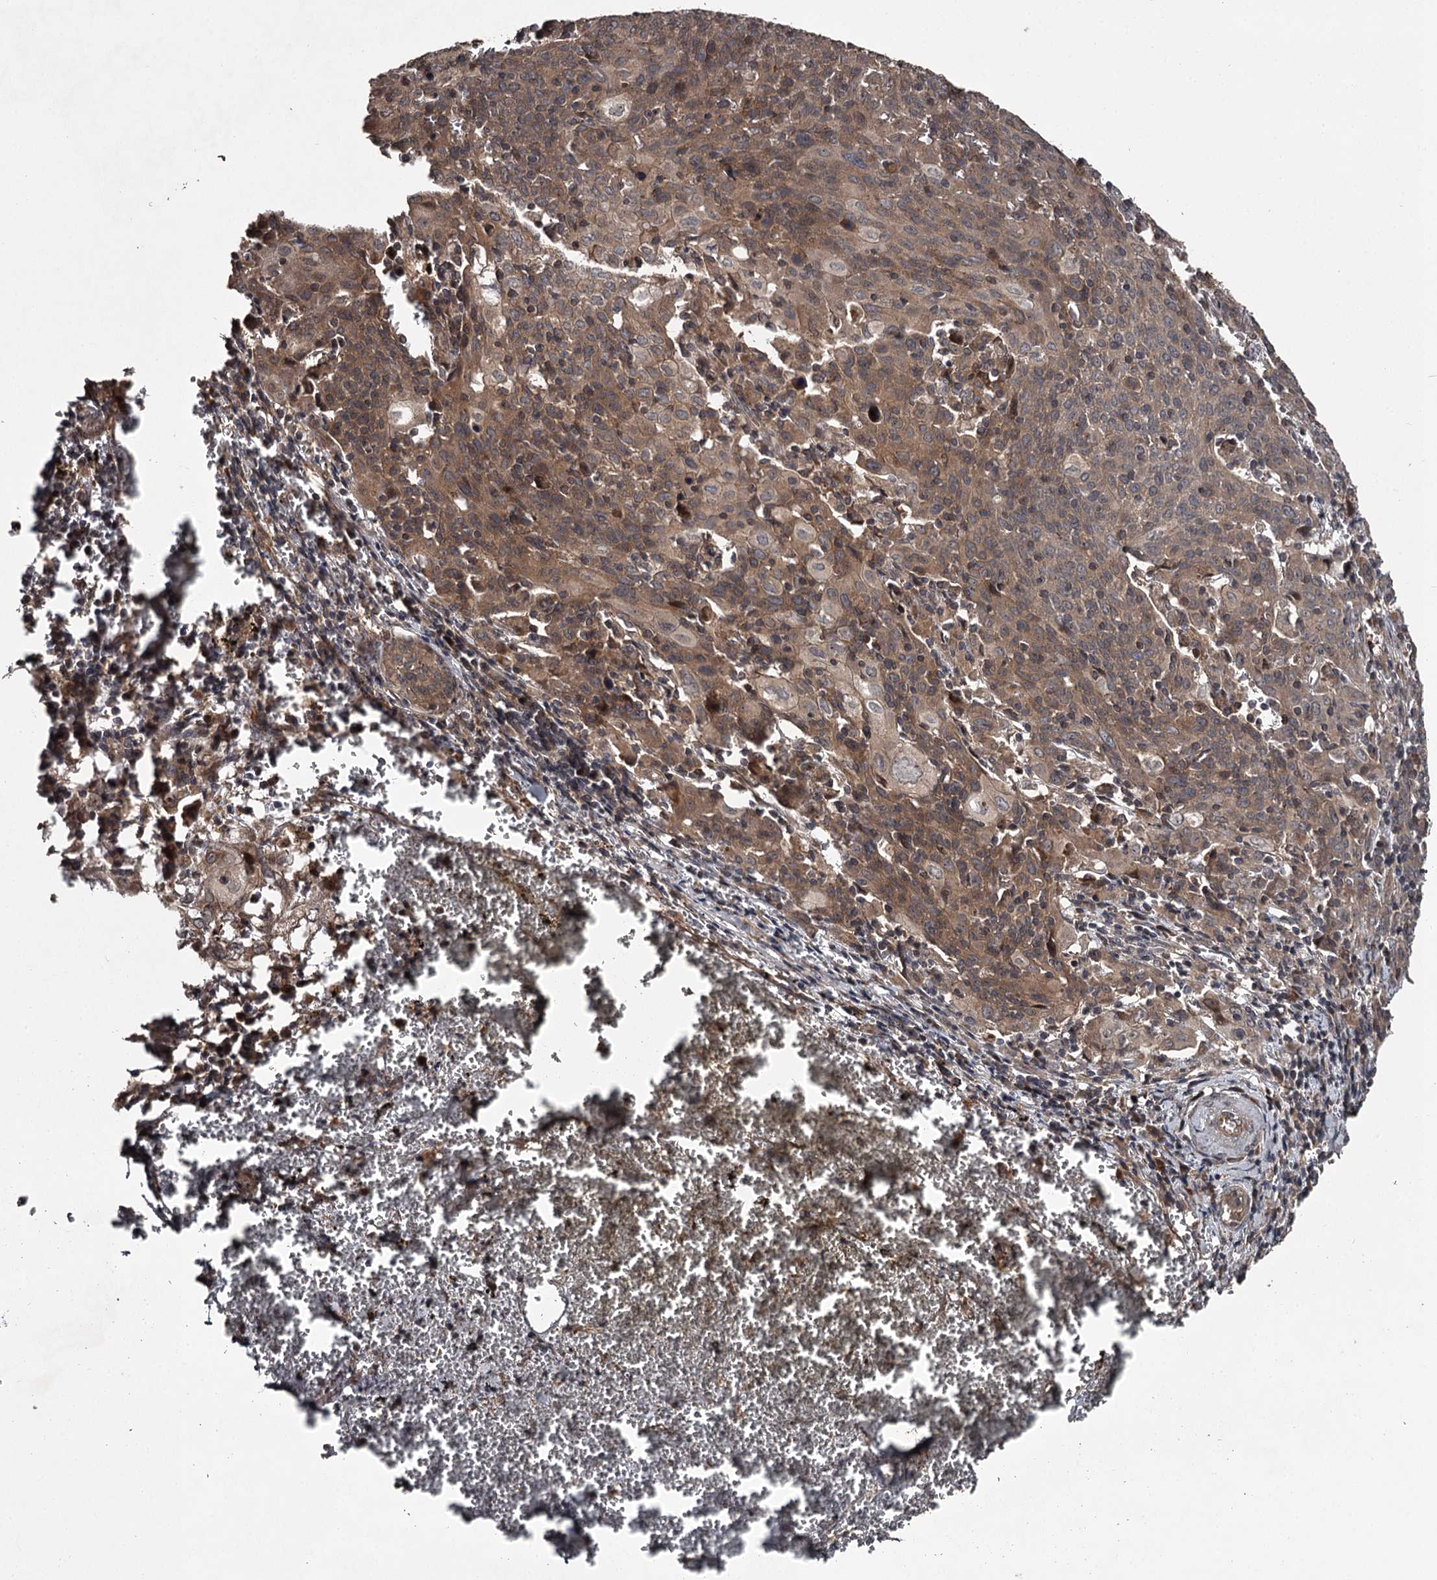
{"staining": {"intensity": "moderate", "quantity": ">75%", "location": "cytoplasmic/membranous"}, "tissue": "cervical cancer", "cell_type": "Tumor cells", "image_type": "cancer", "snomed": [{"axis": "morphology", "description": "Squamous cell carcinoma, NOS"}, {"axis": "topography", "description": "Cervix"}], "caption": "The histopathology image exhibits staining of squamous cell carcinoma (cervical), revealing moderate cytoplasmic/membranous protein staining (brown color) within tumor cells.", "gene": "RAB21", "patient": {"sex": "female", "age": 67}}